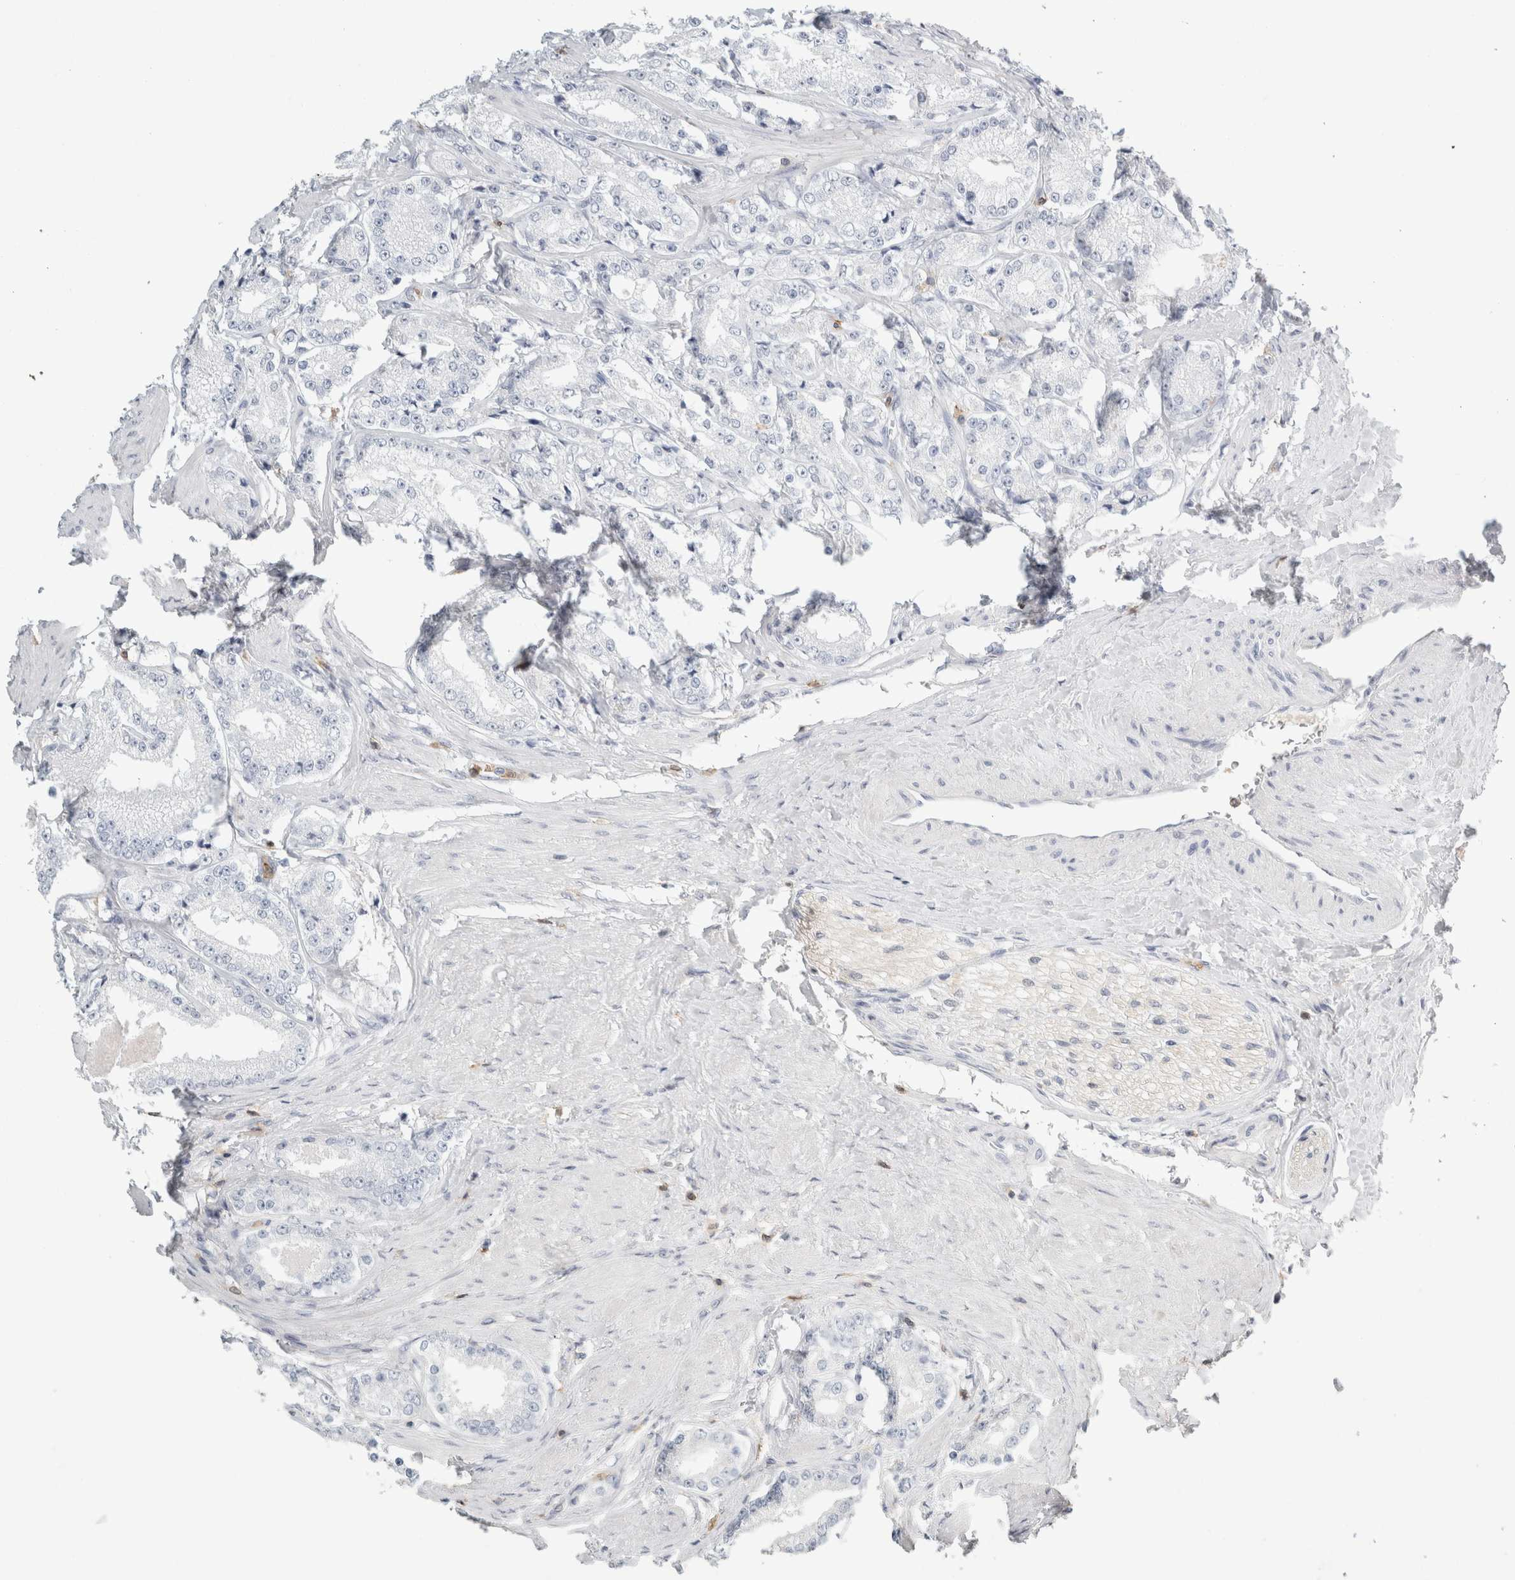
{"staining": {"intensity": "negative", "quantity": "none", "location": "none"}, "tissue": "prostate cancer", "cell_type": "Tumor cells", "image_type": "cancer", "snomed": [{"axis": "morphology", "description": "Adenocarcinoma, Low grade"}, {"axis": "topography", "description": "Prostate"}], "caption": "High power microscopy histopathology image of an immunohistochemistry micrograph of prostate adenocarcinoma (low-grade), revealing no significant positivity in tumor cells.", "gene": "P2RY2", "patient": {"sex": "male", "age": 63}}